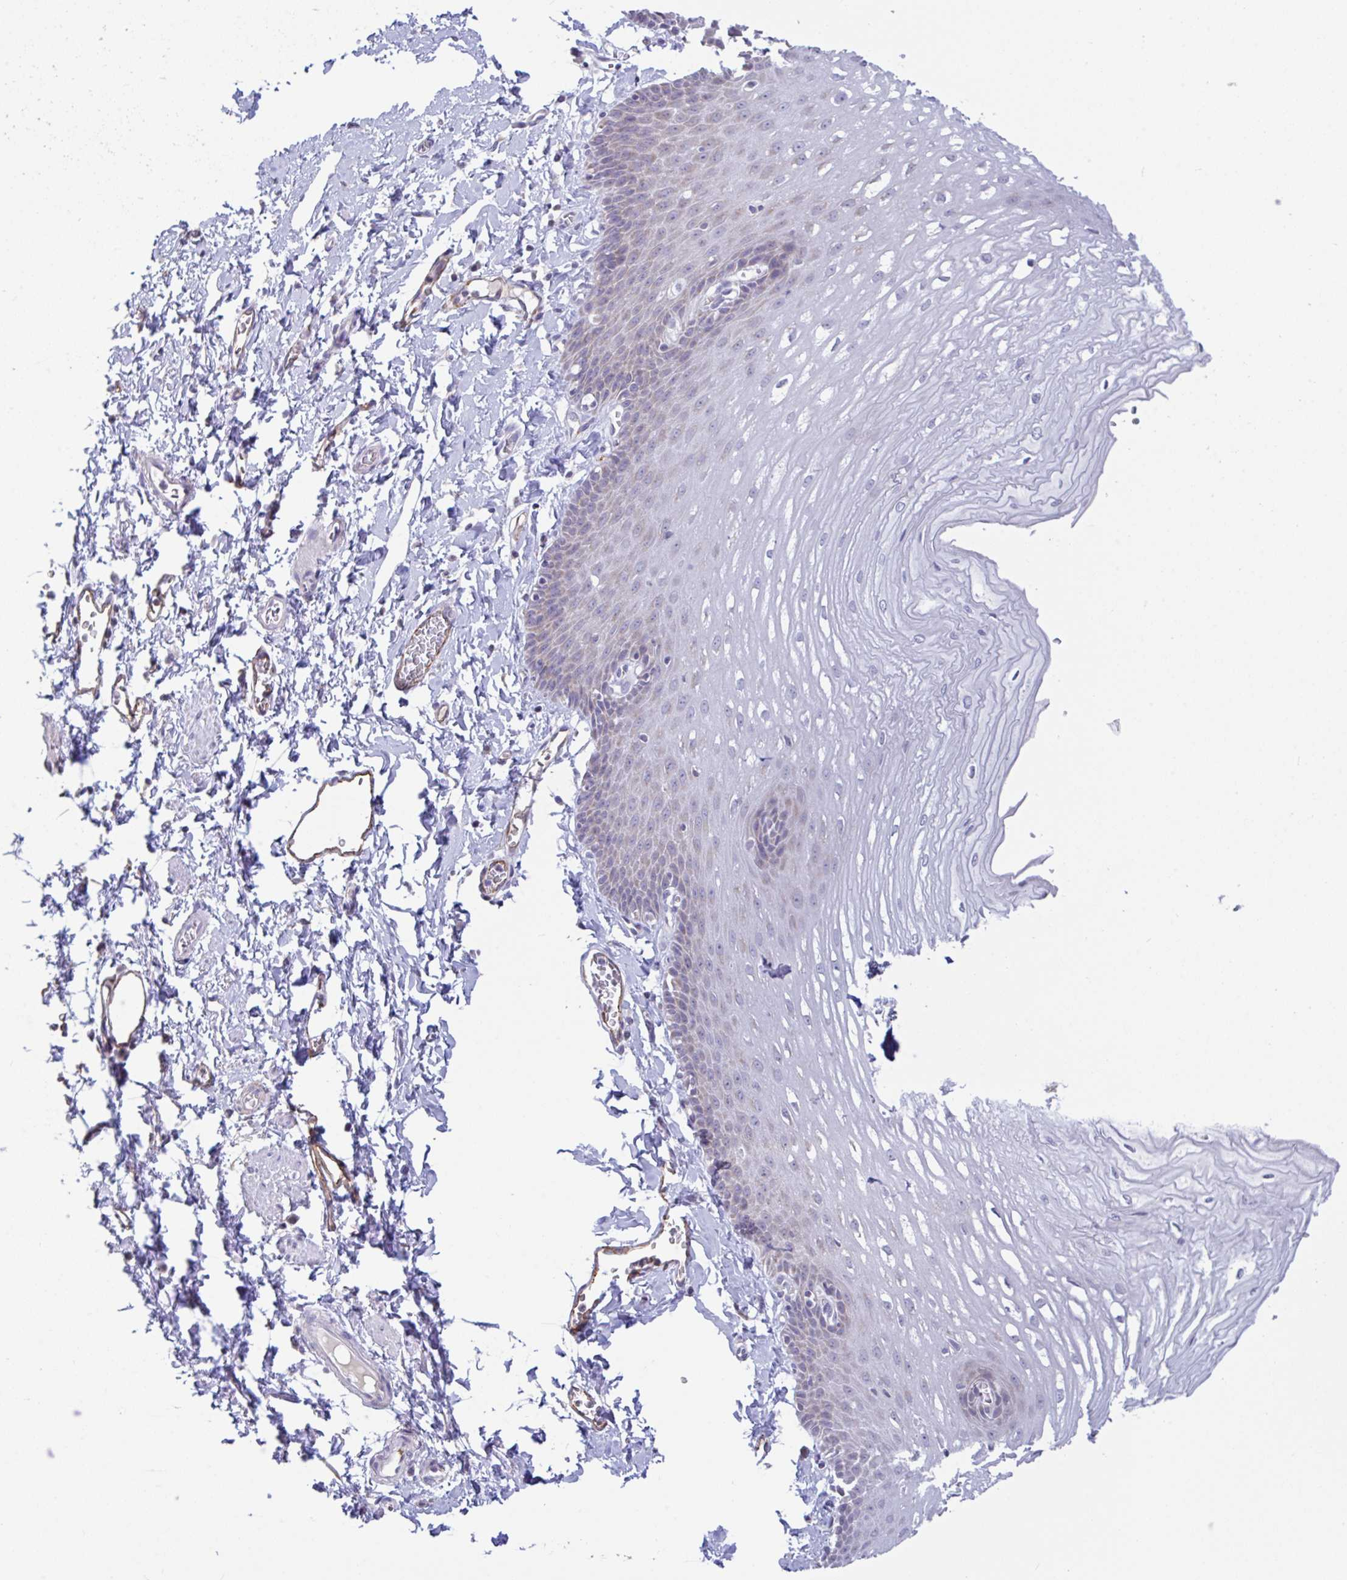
{"staining": {"intensity": "weak", "quantity": "<25%", "location": "cytoplasmic/membranous"}, "tissue": "esophagus", "cell_type": "Squamous epithelial cells", "image_type": "normal", "snomed": [{"axis": "morphology", "description": "Normal tissue, NOS"}, {"axis": "topography", "description": "Esophagus"}], "caption": "High power microscopy image of an immunohistochemistry (IHC) image of normal esophagus, revealing no significant staining in squamous epithelial cells.", "gene": "PLCD4", "patient": {"sex": "male", "age": 70}}